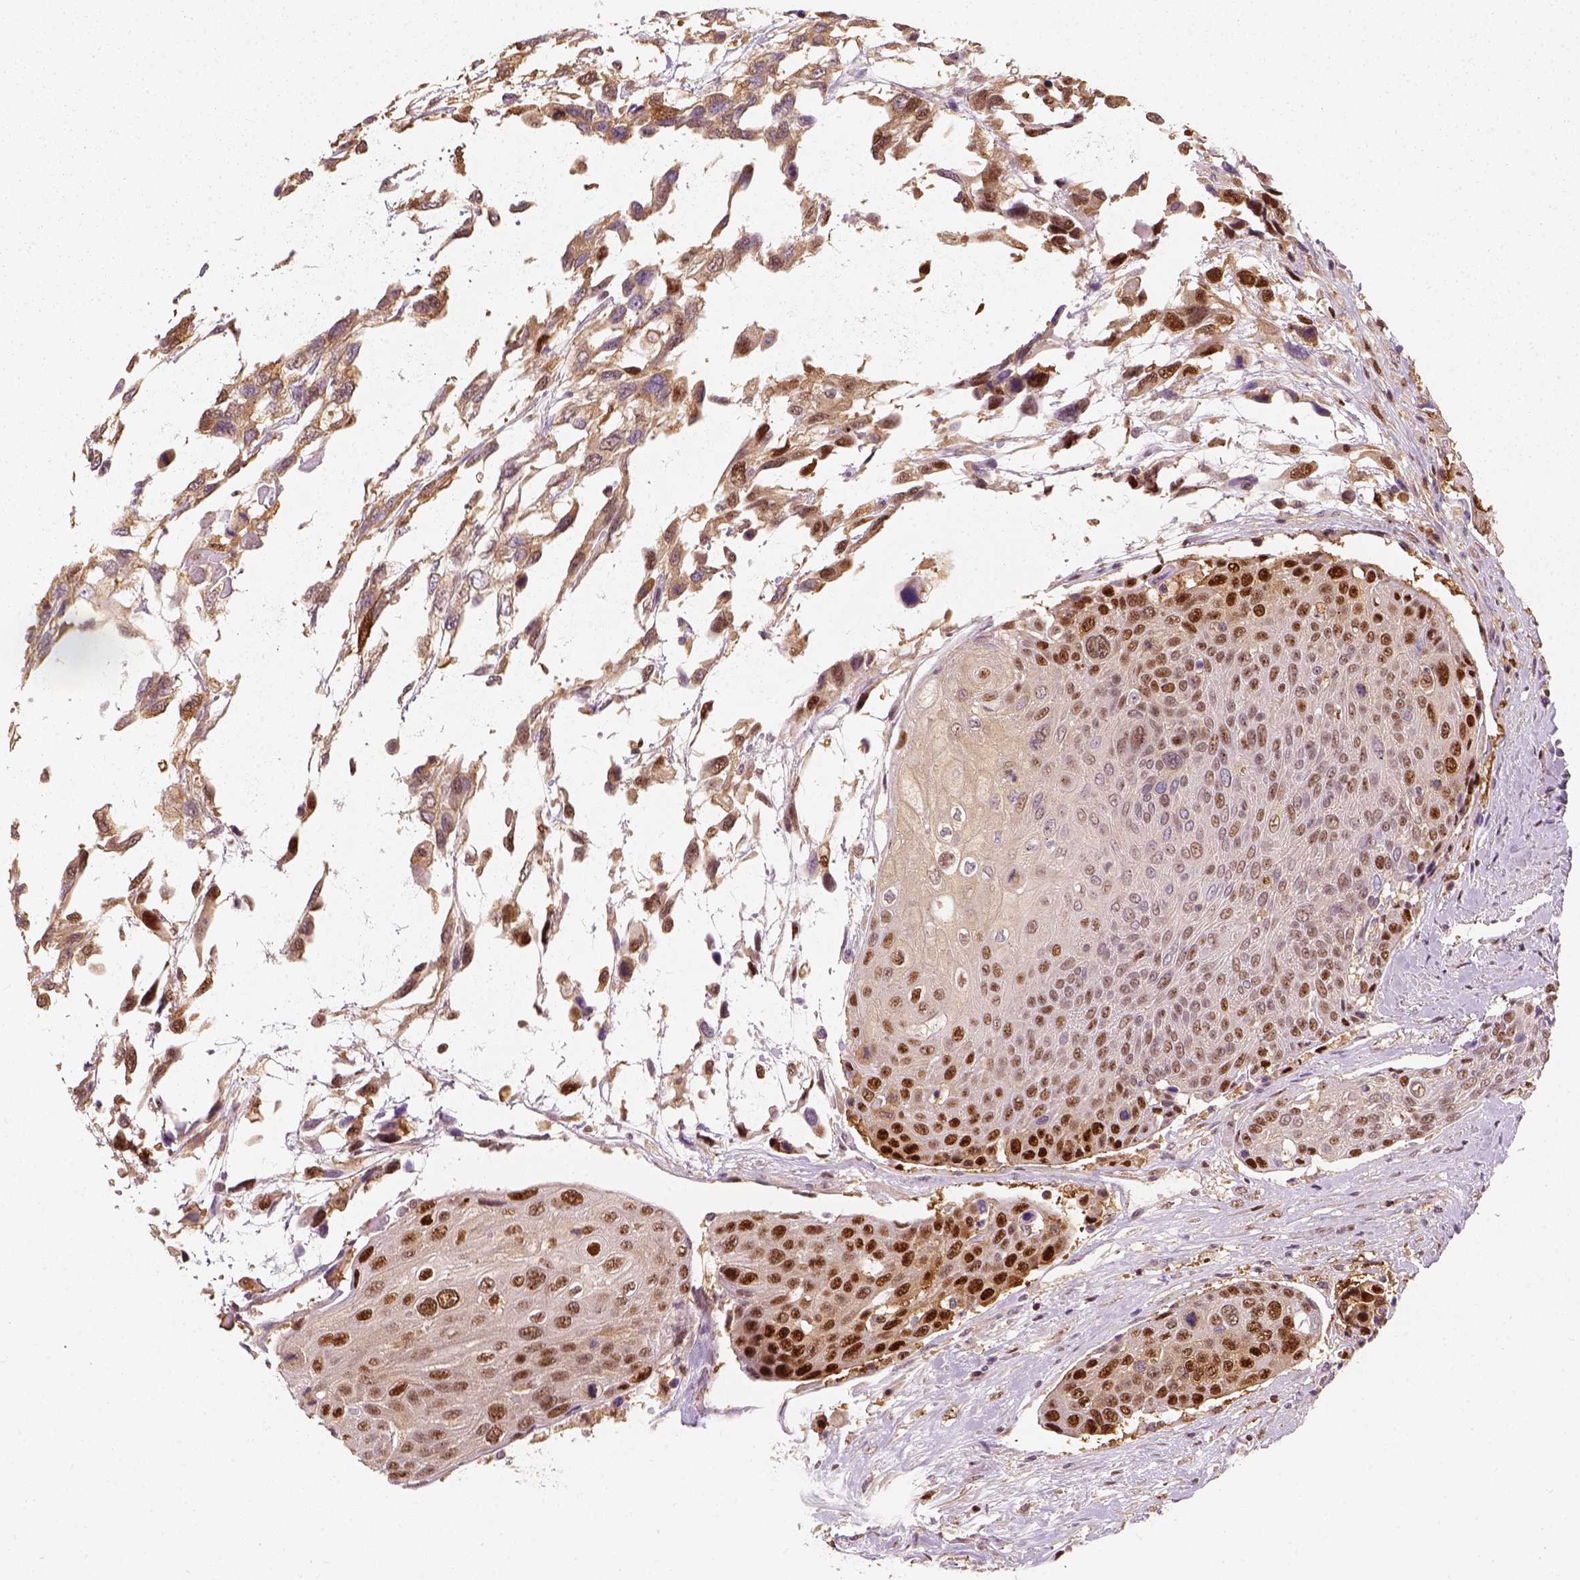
{"staining": {"intensity": "strong", "quantity": ">75%", "location": "nuclear"}, "tissue": "urothelial cancer", "cell_type": "Tumor cells", "image_type": "cancer", "snomed": [{"axis": "morphology", "description": "Urothelial carcinoma, High grade"}, {"axis": "topography", "description": "Urinary bladder"}], "caption": "Brown immunohistochemical staining in urothelial cancer reveals strong nuclear positivity in approximately >75% of tumor cells.", "gene": "SQSTM1", "patient": {"sex": "female", "age": 70}}